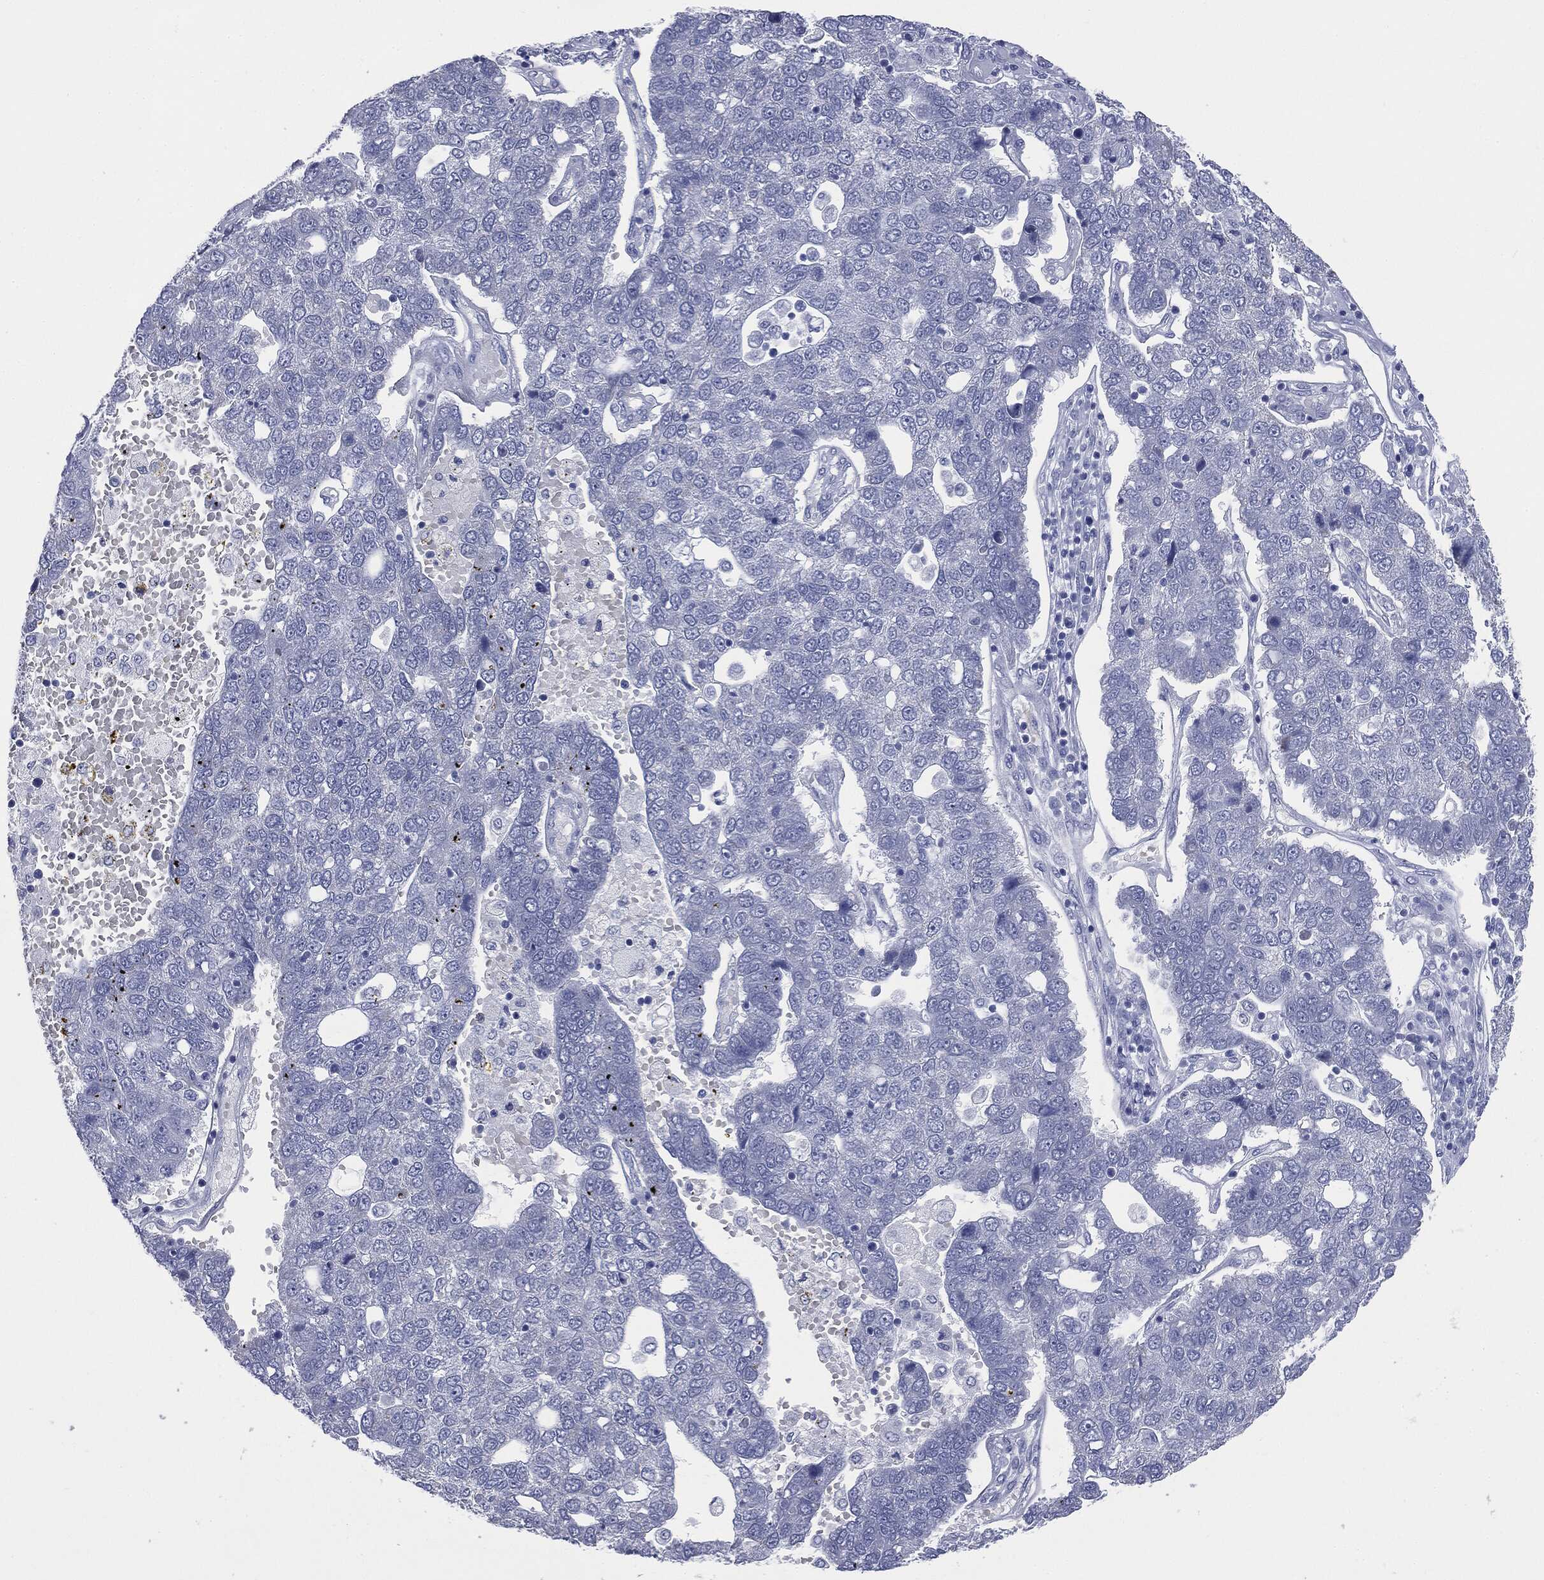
{"staining": {"intensity": "negative", "quantity": "none", "location": "none"}, "tissue": "pancreatic cancer", "cell_type": "Tumor cells", "image_type": "cancer", "snomed": [{"axis": "morphology", "description": "Adenocarcinoma, NOS"}, {"axis": "topography", "description": "Pancreas"}], "caption": "This is an immunohistochemistry image of human pancreatic cancer. There is no staining in tumor cells.", "gene": "ATP2A1", "patient": {"sex": "female", "age": 61}}